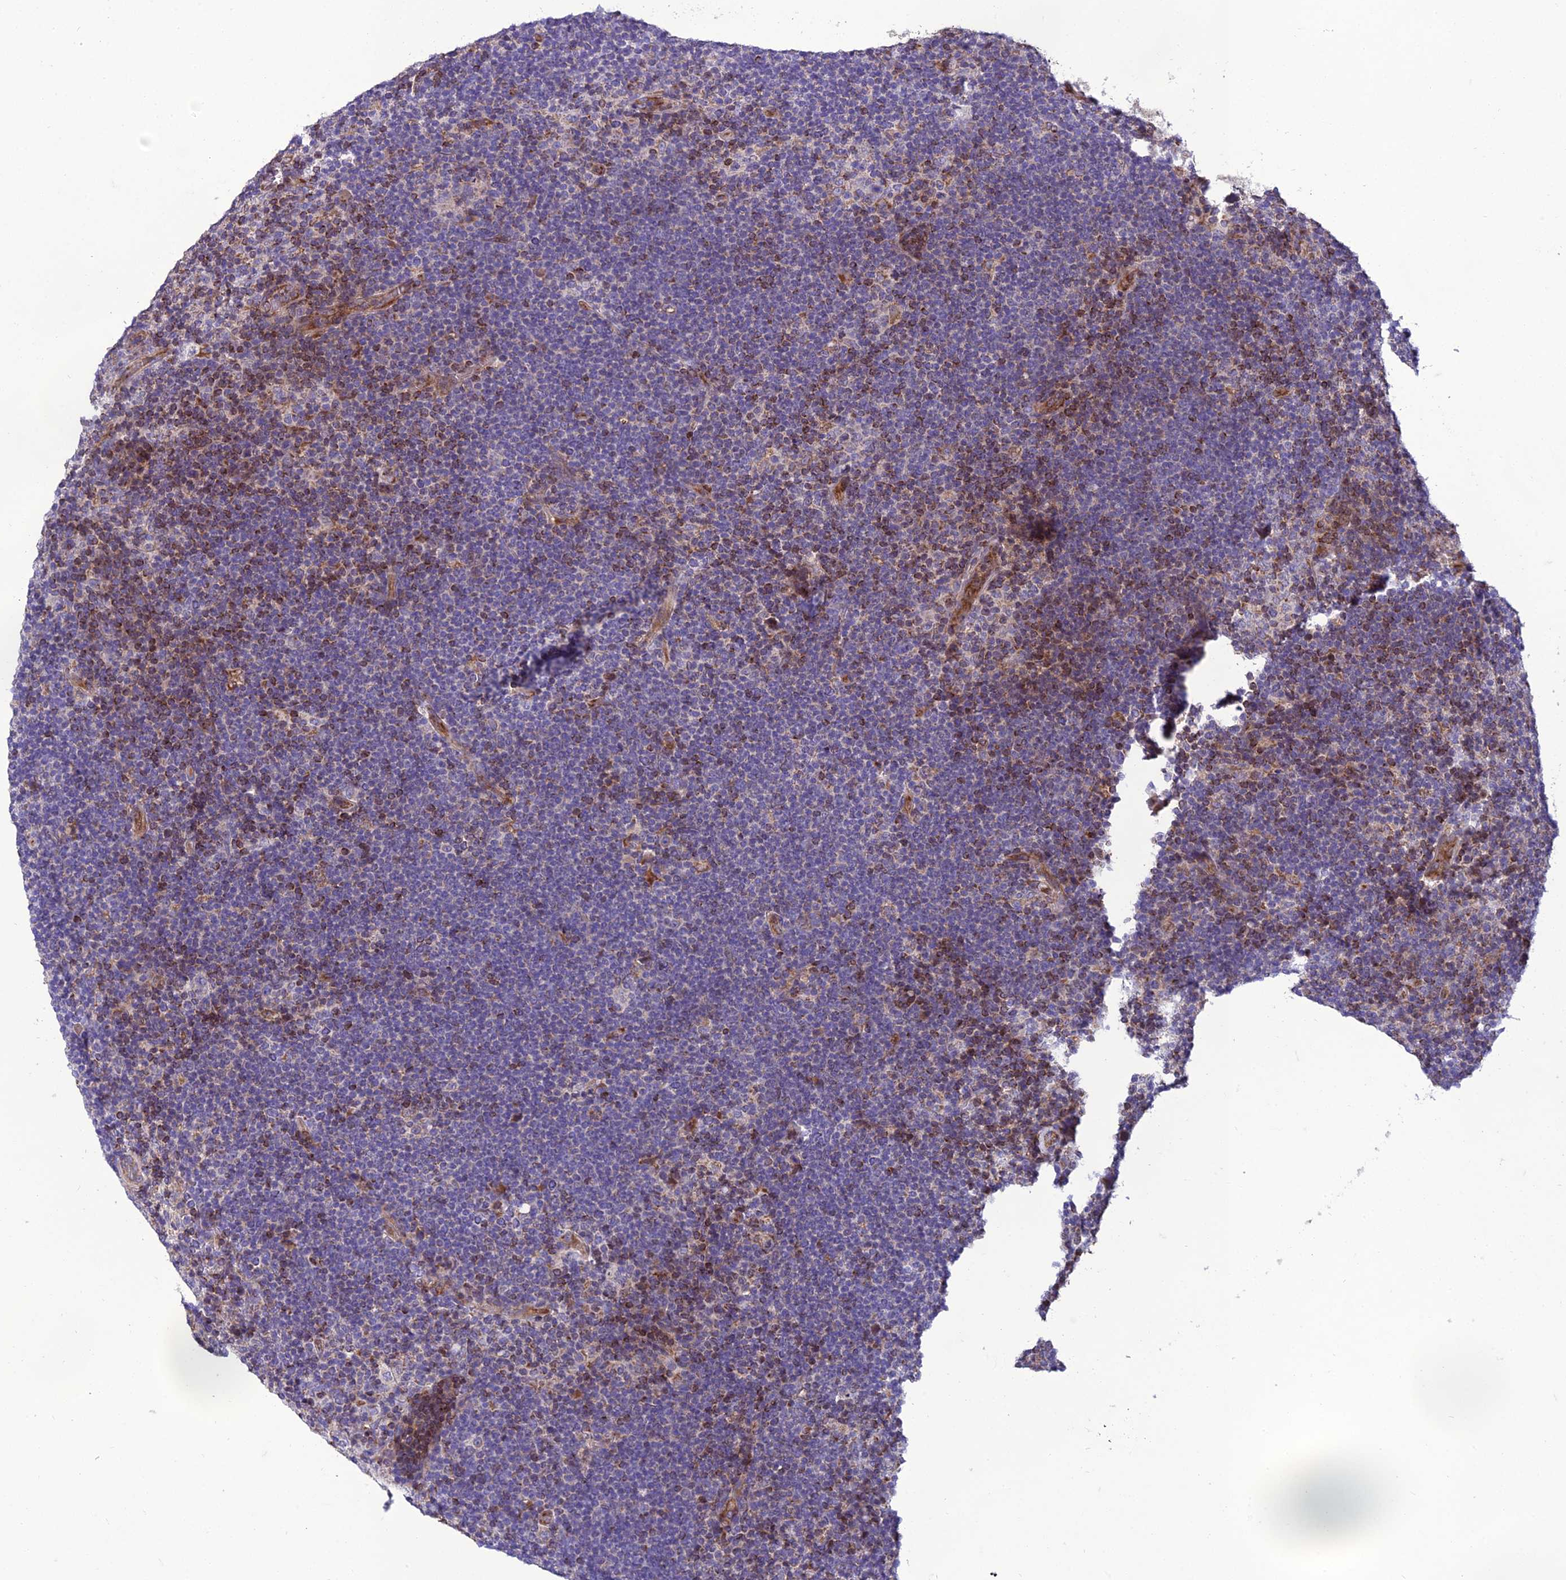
{"staining": {"intensity": "negative", "quantity": "none", "location": "none"}, "tissue": "lymphoma", "cell_type": "Tumor cells", "image_type": "cancer", "snomed": [{"axis": "morphology", "description": "Hodgkin's disease, NOS"}, {"axis": "topography", "description": "Lymph node"}], "caption": "DAB (3,3'-diaminobenzidine) immunohistochemical staining of lymphoma demonstrates no significant positivity in tumor cells.", "gene": "GIMAP1", "patient": {"sex": "female", "age": 57}}